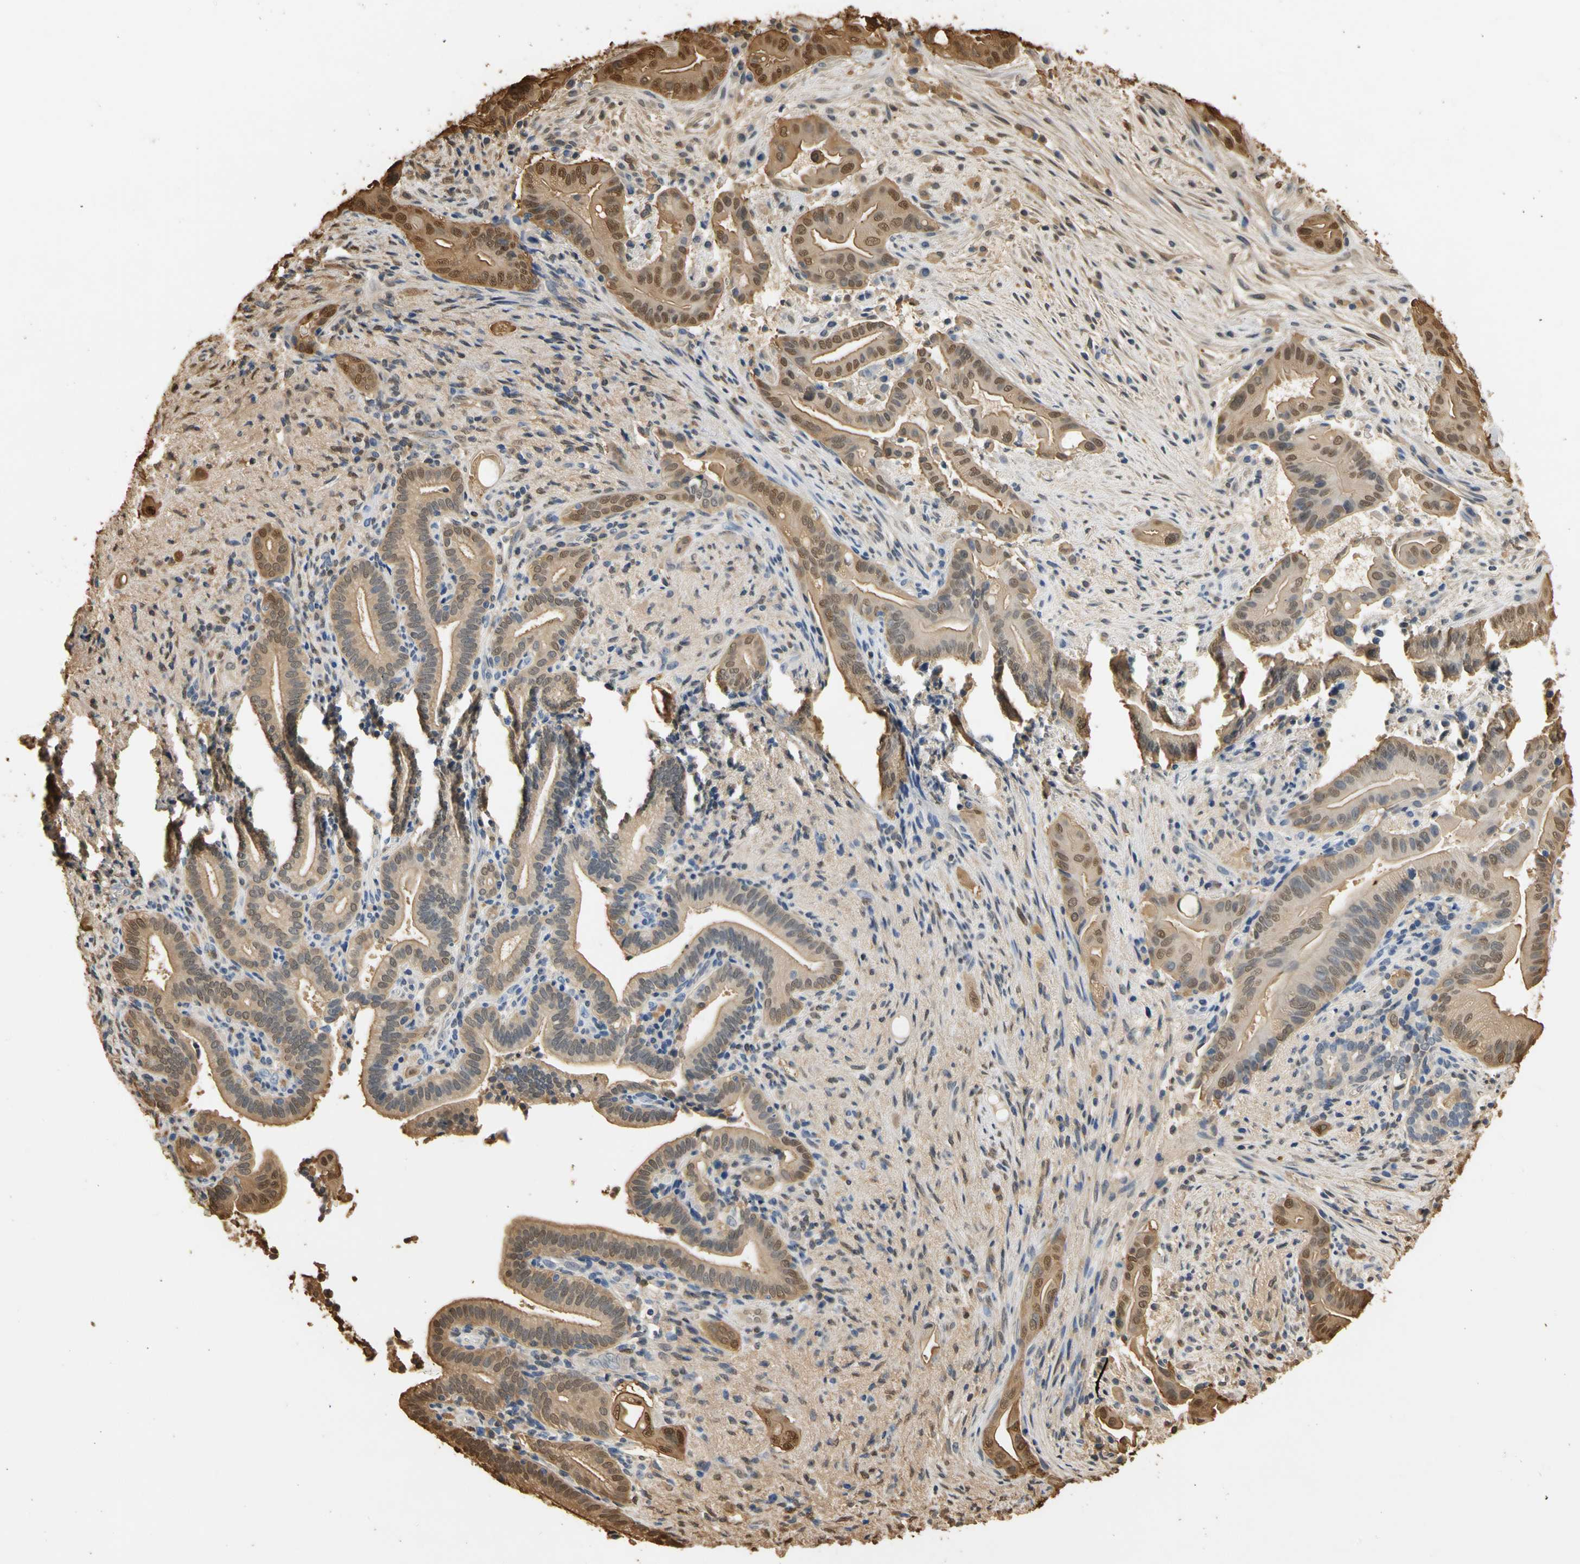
{"staining": {"intensity": "moderate", "quantity": ">75%", "location": "cytoplasmic/membranous,nuclear"}, "tissue": "liver cancer", "cell_type": "Tumor cells", "image_type": "cancer", "snomed": [{"axis": "morphology", "description": "Cholangiocarcinoma"}, {"axis": "topography", "description": "Liver"}], "caption": "A high-resolution micrograph shows IHC staining of cholangiocarcinoma (liver), which displays moderate cytoplasmic/membranous and nuclear expression in approximately >75% of tumor cells. (DAB (3,3'-diaminobenzidine) = brown stain, brightfield microscopy at high magnification).", "gene": "S100A6", "patient": {"sex": "female", "age": 68}}